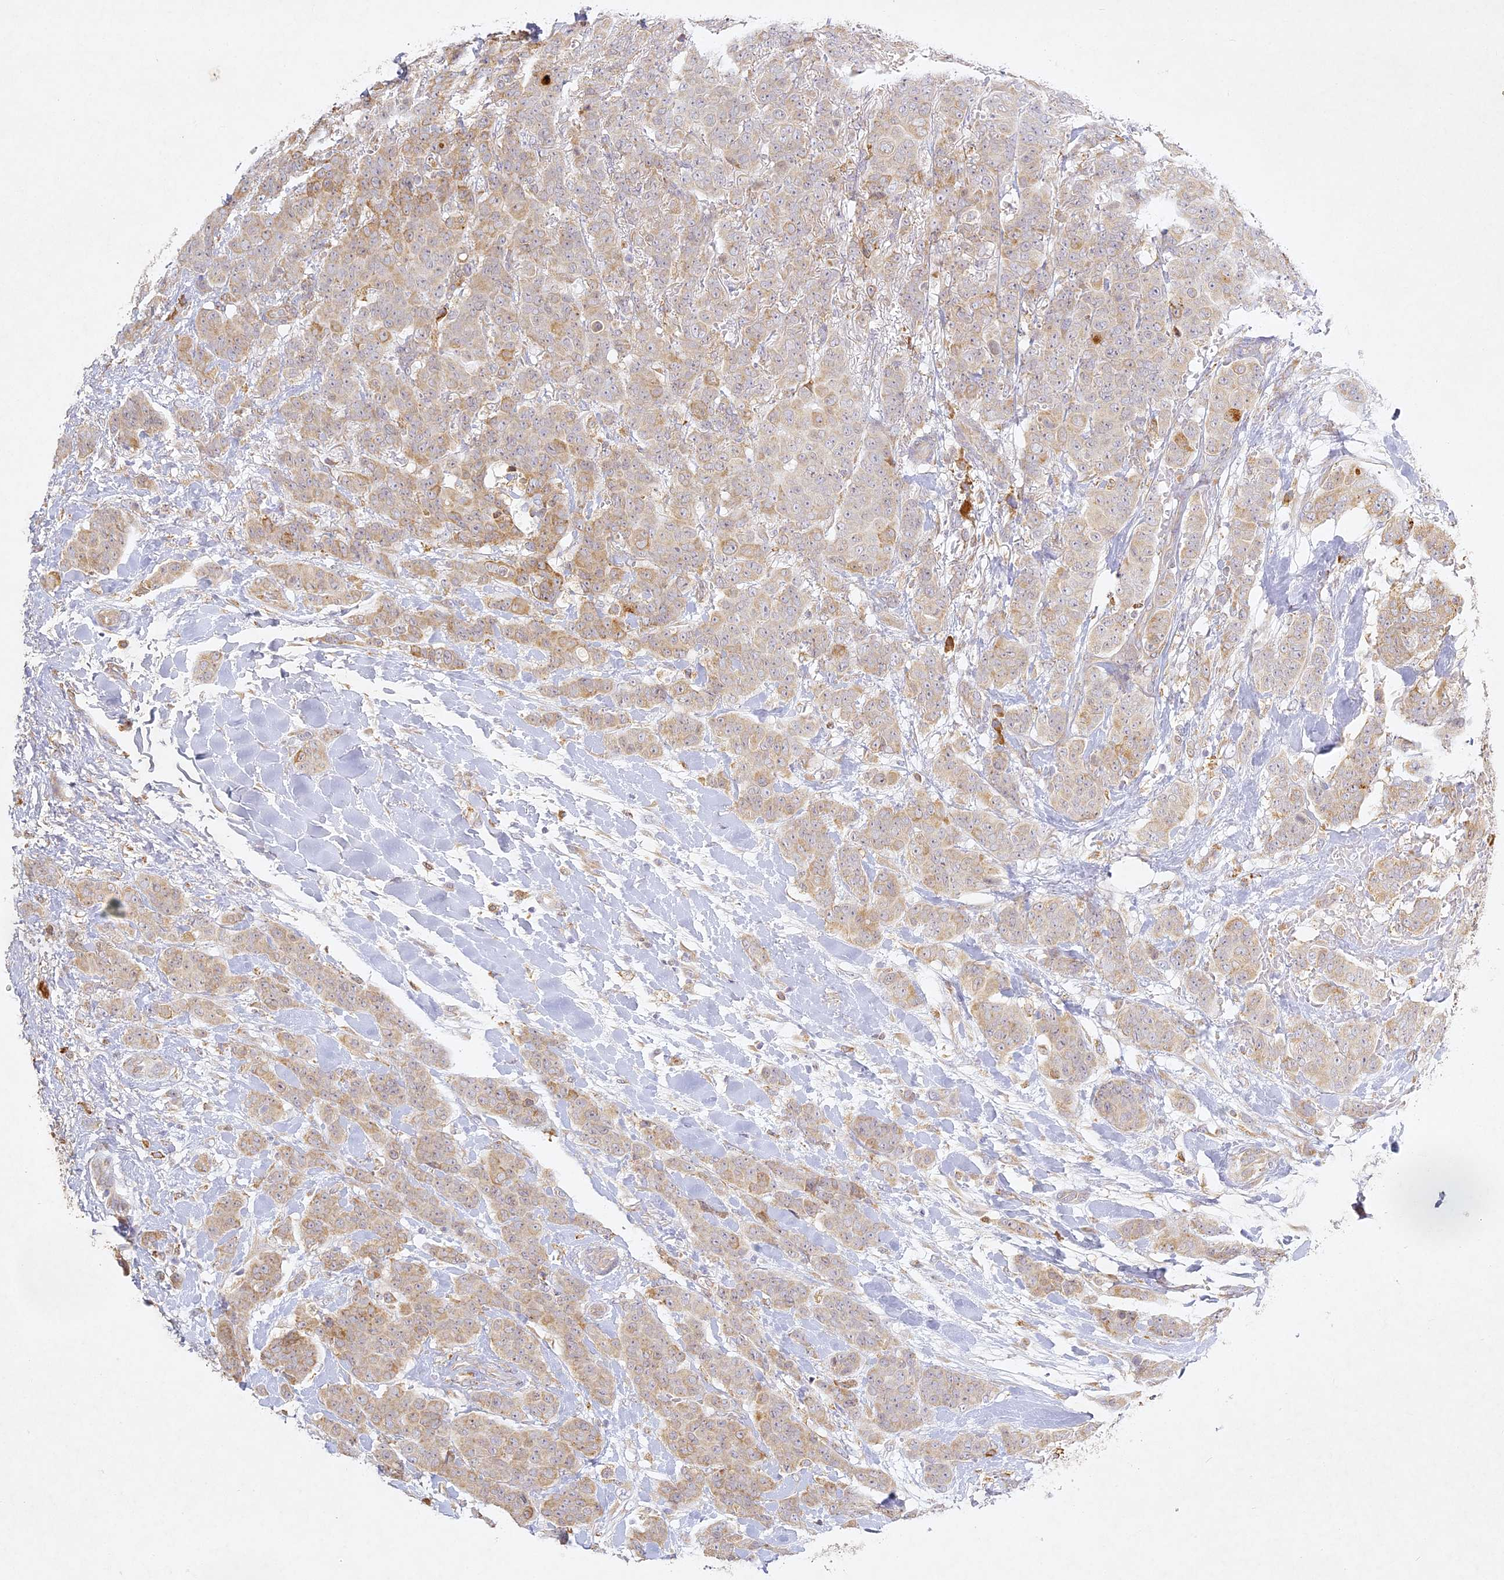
{"staining": {"intensity": "weak", "quantity": "<25%", "location": "cytoplasmic/membranous"}, "tissue": "breast cancer", "cell_type": "Tumor cells", "image_type": "cancer", "snomed": [{"axis": "morphology", "description": "Duct carcinoma"}, {"axis": "topography", "description": "Breast"}], "caption": "The IHC micrograph has no significant positivity in tumor cells of breast cancer (intraductal carcinoma) tissue.", "gene": "SLC30A5", "patient": {"sex": "female", "age": 40}}